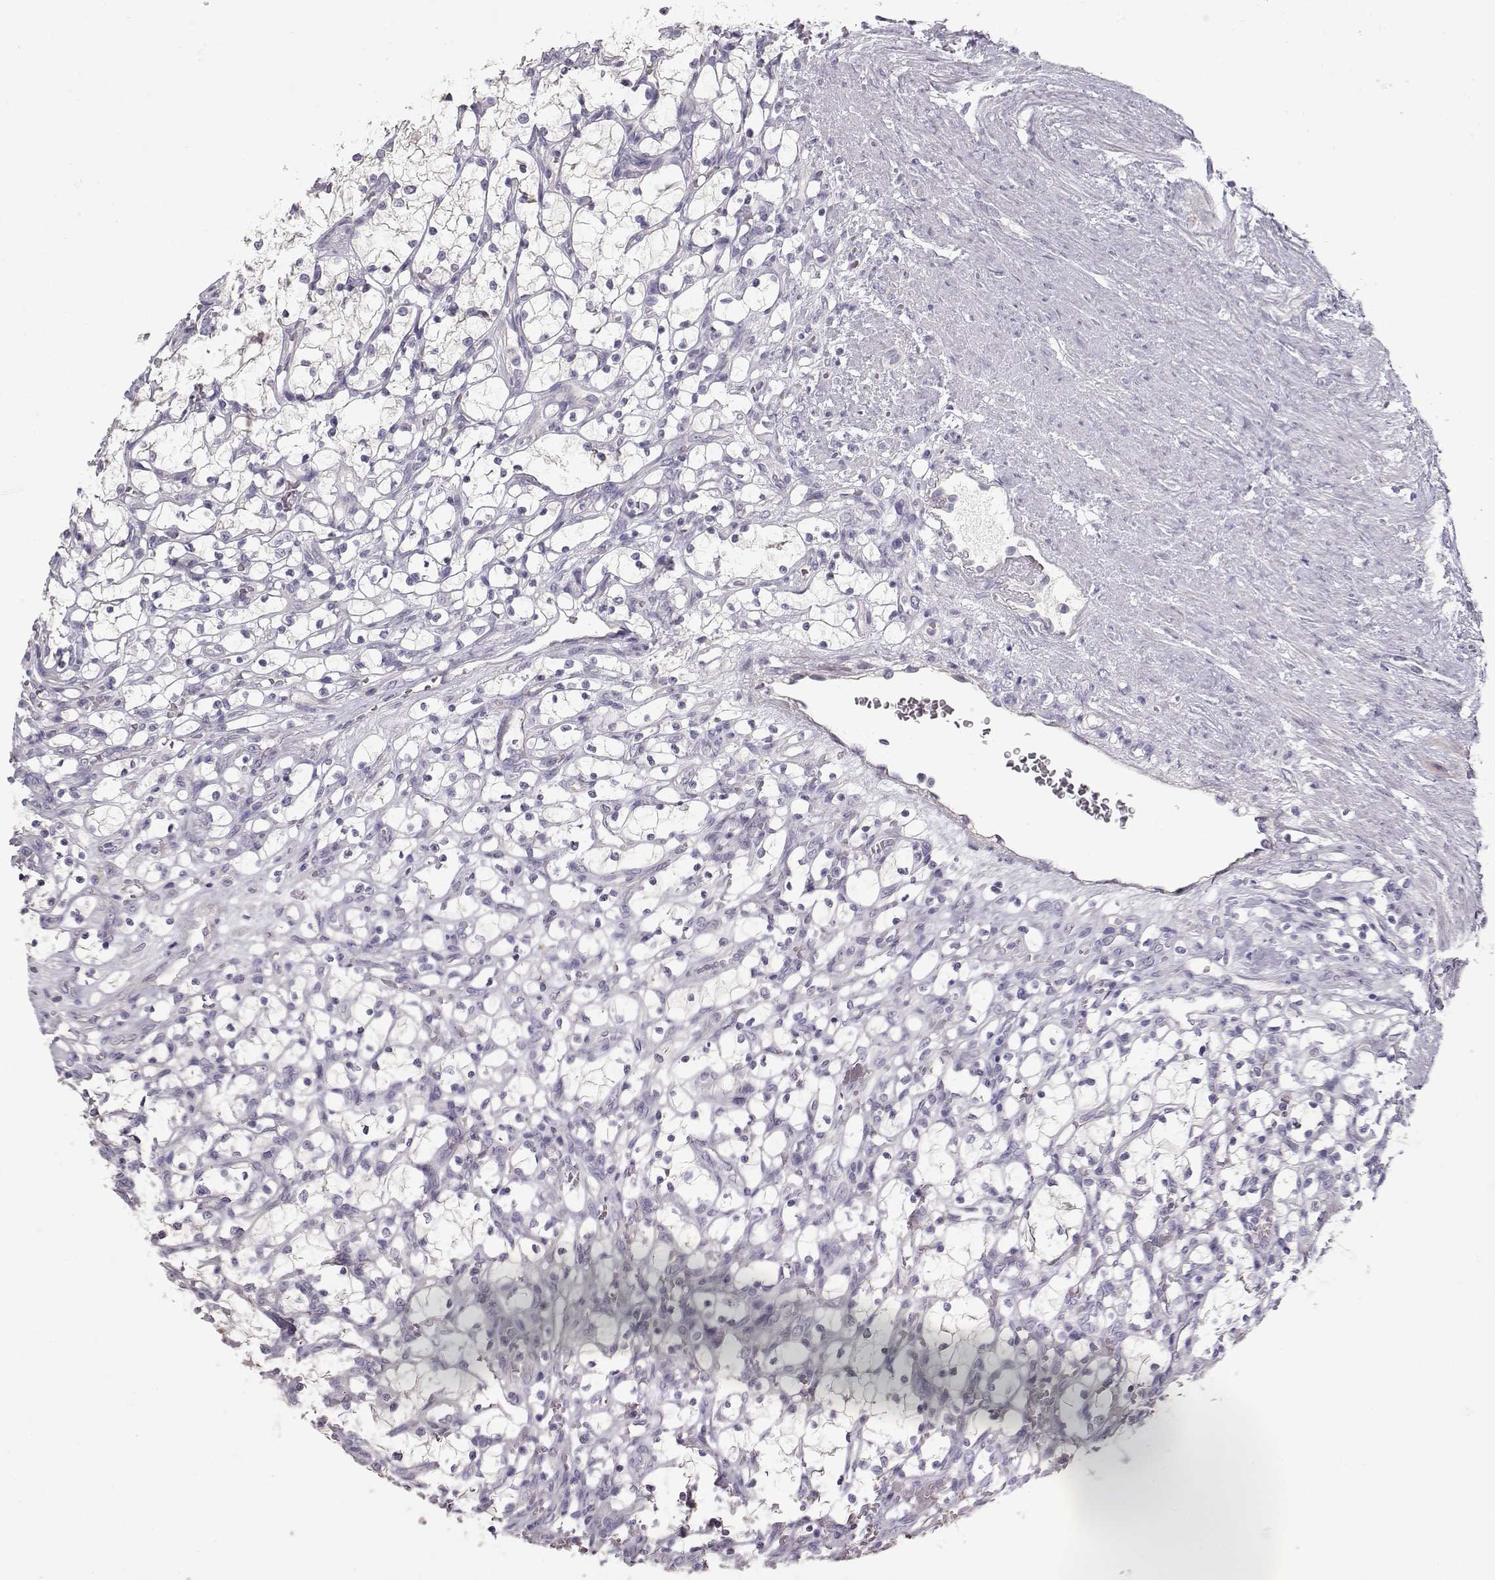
{"staining": {"intensity": "negative", "quantity": "none", "location": "none"}, "tissue": "renal cancer", "cell_type": "Tumor cells", "image_type": "cancer", "snomed": [{"axis": "morphology", "description": "Adenocarcinoma, NOS"}, {"axis": "topography", "description": "Kidney"}], "caption": "This is an immunohistochemistry (IHC) histopathology image of human renal cancer (adenocarcinoma). There is no expression in tumor cells.", "gene": "SLC18A1", "patient": {"sex": "female", "age": 69}}